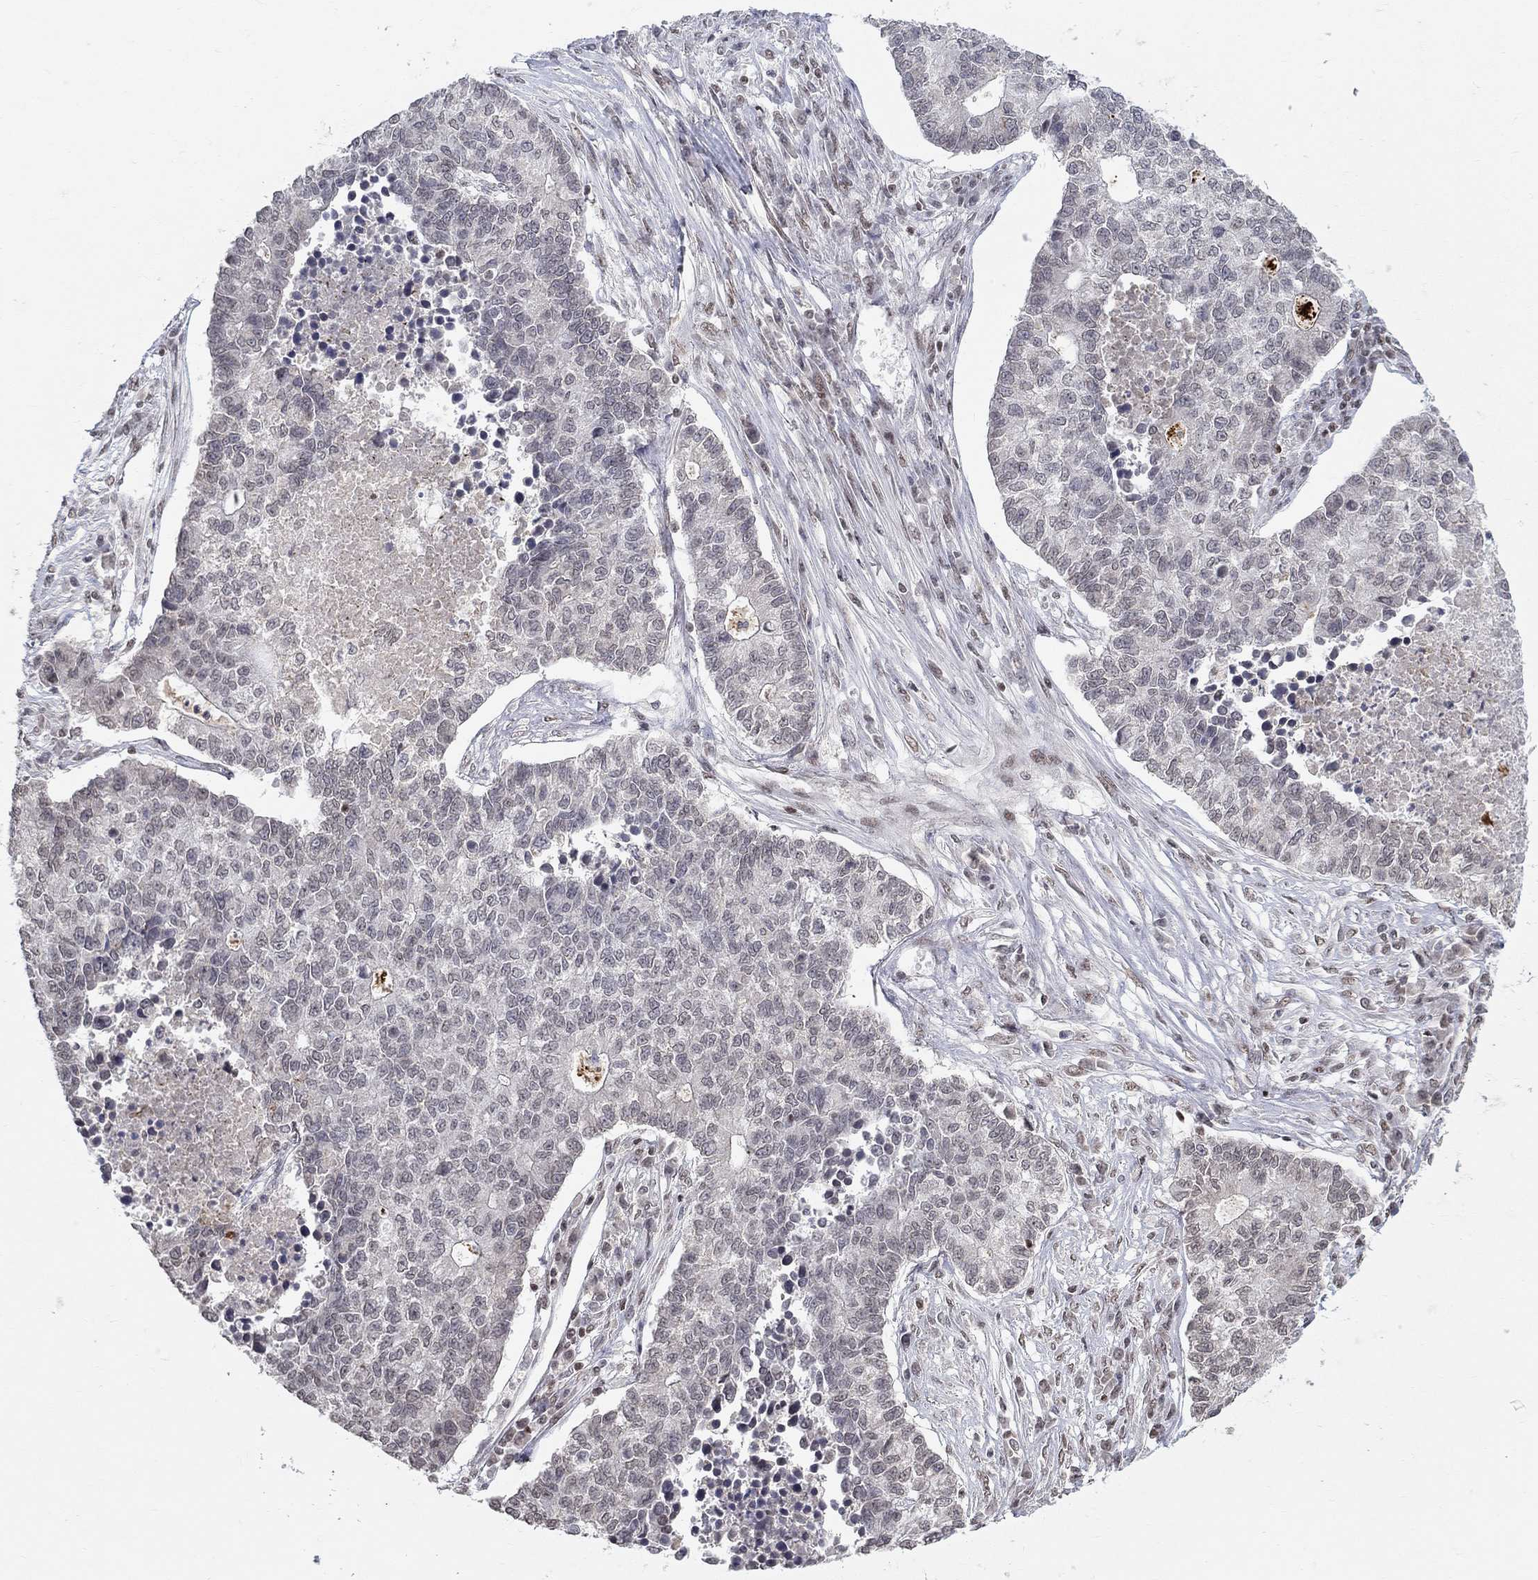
{"staining": {"intensity": "negative", "quantity": "none", "location": "none"}, "tissue": "lung cancer", "cell_type": "Tumor cells", "image_type": "cancer", "snomed": [{"axis": "morphology", "description": "Adenocarcinoma, NOS"}, {"axis": "topography", "description": "Lung"}], "caption": "Tumor cells show no significant positivity in lung adenocarcinoma.", "gene": "KLF12", "patient": {"sex": "male", "age": 57}}